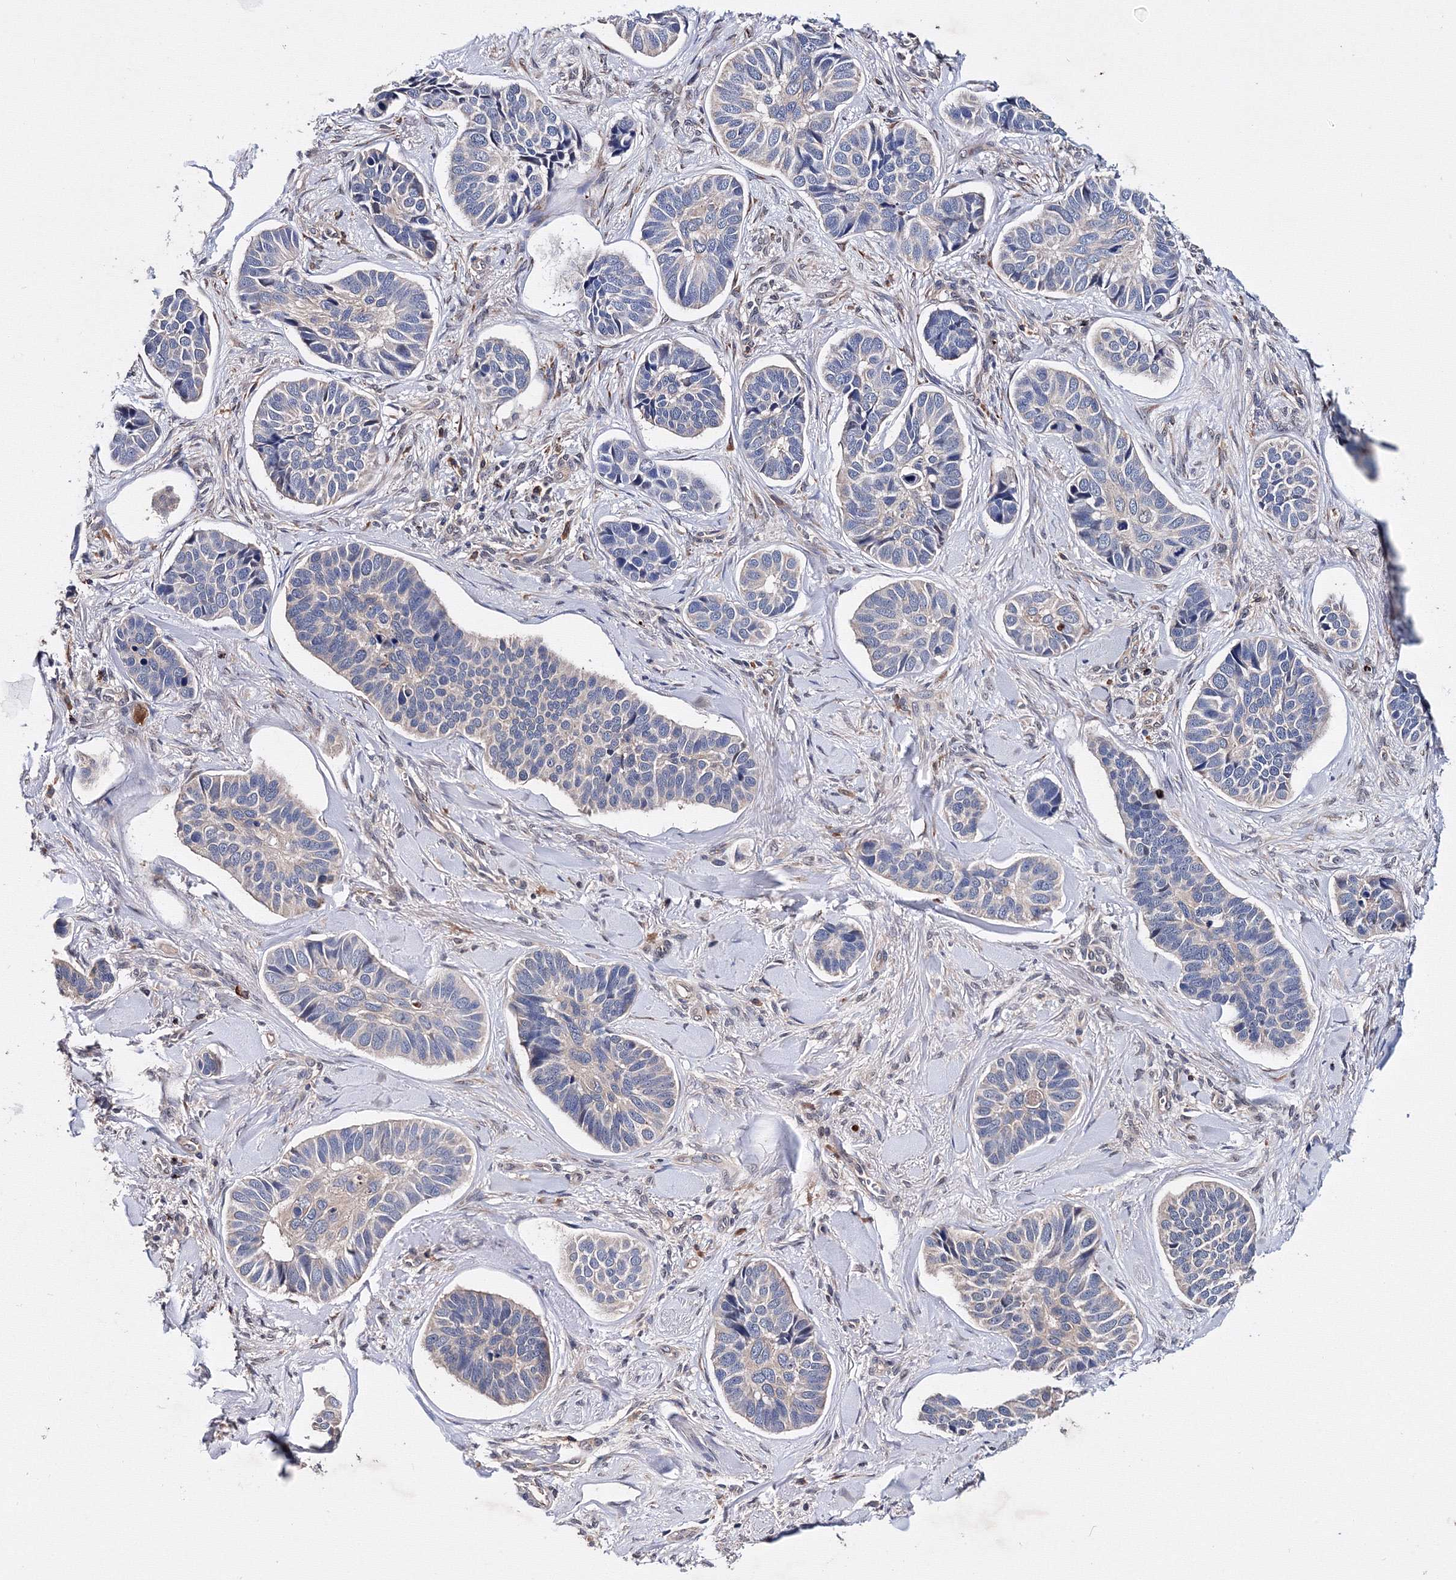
{"staining": {"intensity": "weak", "quantity": "<25%", "location": "cytoplasmic/membranous"}, "tissue": "skin cancer", "cell_type": "Tumor cells", "image_type": "cancer", "snomed": [{"axis": "morphology", "description": "Basal cell carcinoma"}, {"axis": "topography", "description": "Skin"}], "caption": "Protein analysis of skin cancer (basal cell carcinoma) displays no significant positivity in tumor cells. Nuclei are stained in blue.", "gene": "PHYKPL", "patient": {"sex": "male", "age": 62}}